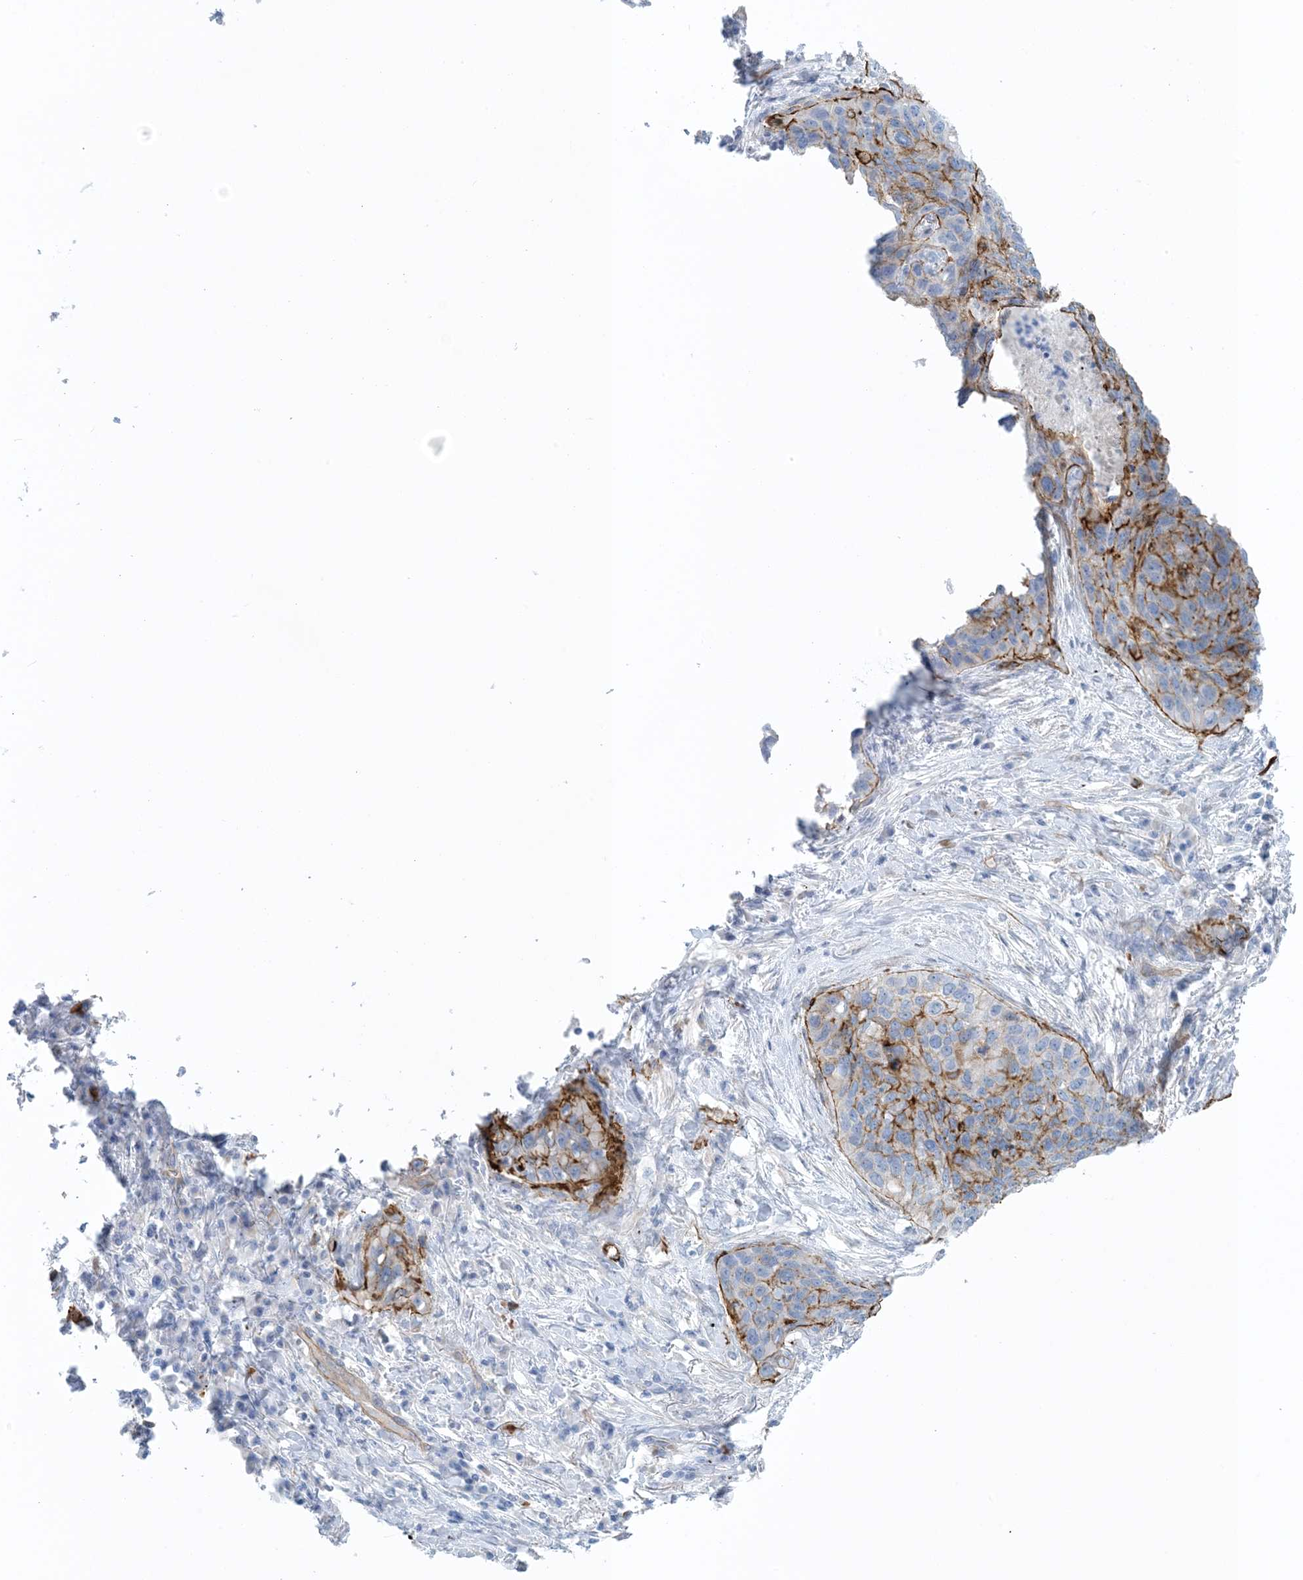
{"staining": {"intensity": "moderate", "quantity": "25%-75%", "location": "cytoplasmic/membranous"}, "tissue": "lung cancer", "cell_type": "Tumor cells", "image_type": "cancer", "snomed": [{"axis": "morphology", "description": "Squamous cell carcinoma, NOS"}, {"axis": "topography", "description": "Lung"}], "caption": "The immunohistochemical stain labels moderate cytoplasmic/membranous positivity in tumor cells of lung cancer tissue. Immunohistochemistry (ihc) stains the protein of interest in brown and the nuclei are stained blue.", "gene": "SHANK1", "patient": {"sex": "female", "age": 63}}